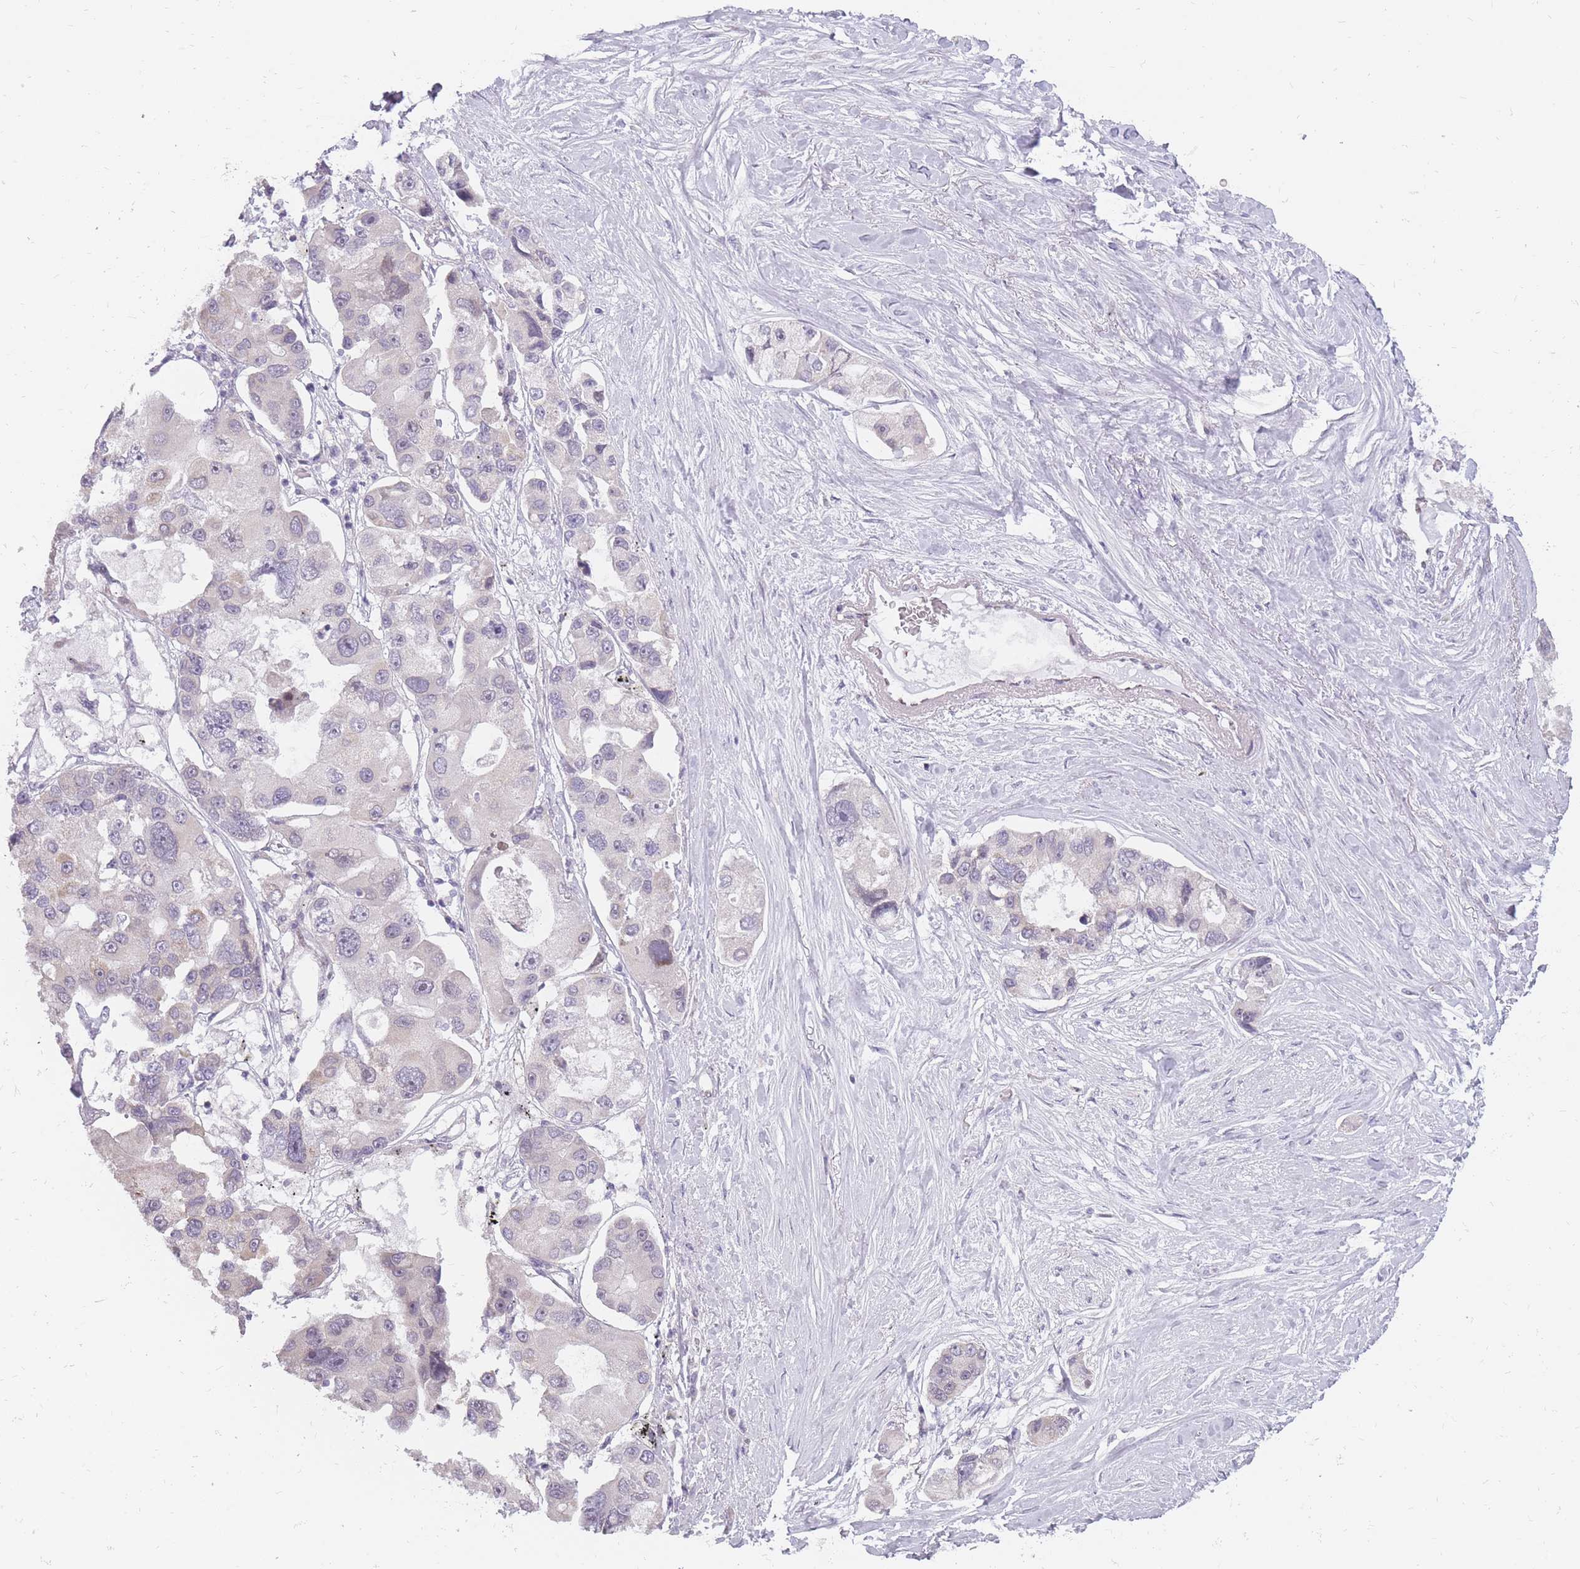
{"staining": {"intensity": "negative", "quantity": "none", "location": "none"}, "tissue": "lung cancer", "cell_type": "Tumor cells", "image_type": "cancer", "snomed": [{"axis": "morphology", "description": "Adenocarcinoma, NOS"}, {"axis": "topography", "description": "Lung"}], "caption": "Adenocarcinoma (lung) was stained to show a protein in brown. There is no significant positivity in tumor cells.", "gene": "POMZP3", "patient": {"sex": "female", "age": 54}}